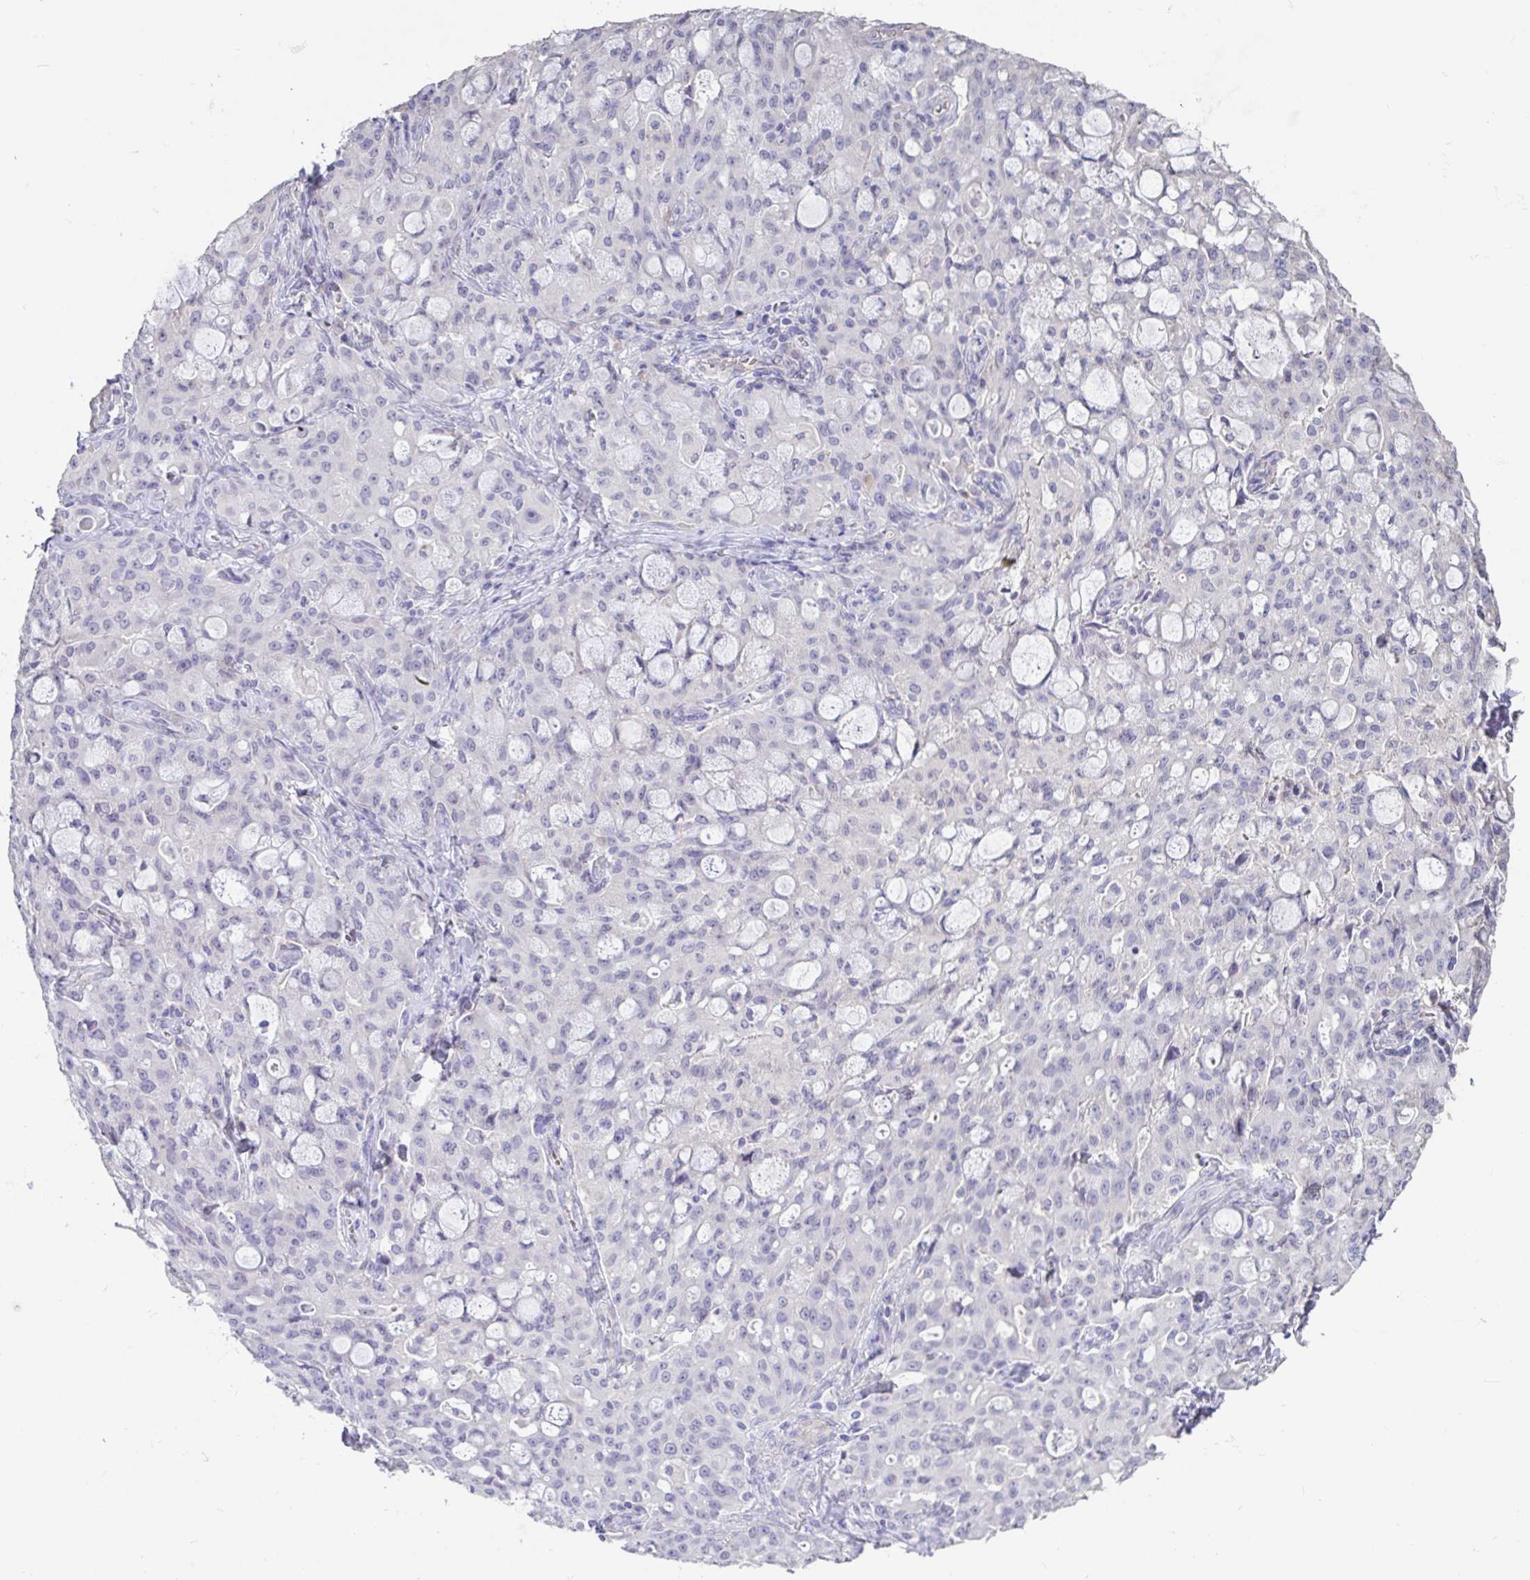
{"staining": {"intensity": "negative", "quantity": "none", "location": "none"}, "tissue": "lung cancer", "cell_type": "Tumor cells", "image_type": "cancer", "snomed": [{"axis": "morphology", "description": "Adenocarcinoma, NOS"}, {"axis": "topography", "description": "Lung"}], "caption": "Adenocarcinoma (lung) was stained to show a protein in brown. There is no significant staining in tumor cells.", "gene": "PYGM", "patient": {"sex": "female", "age": 44}}